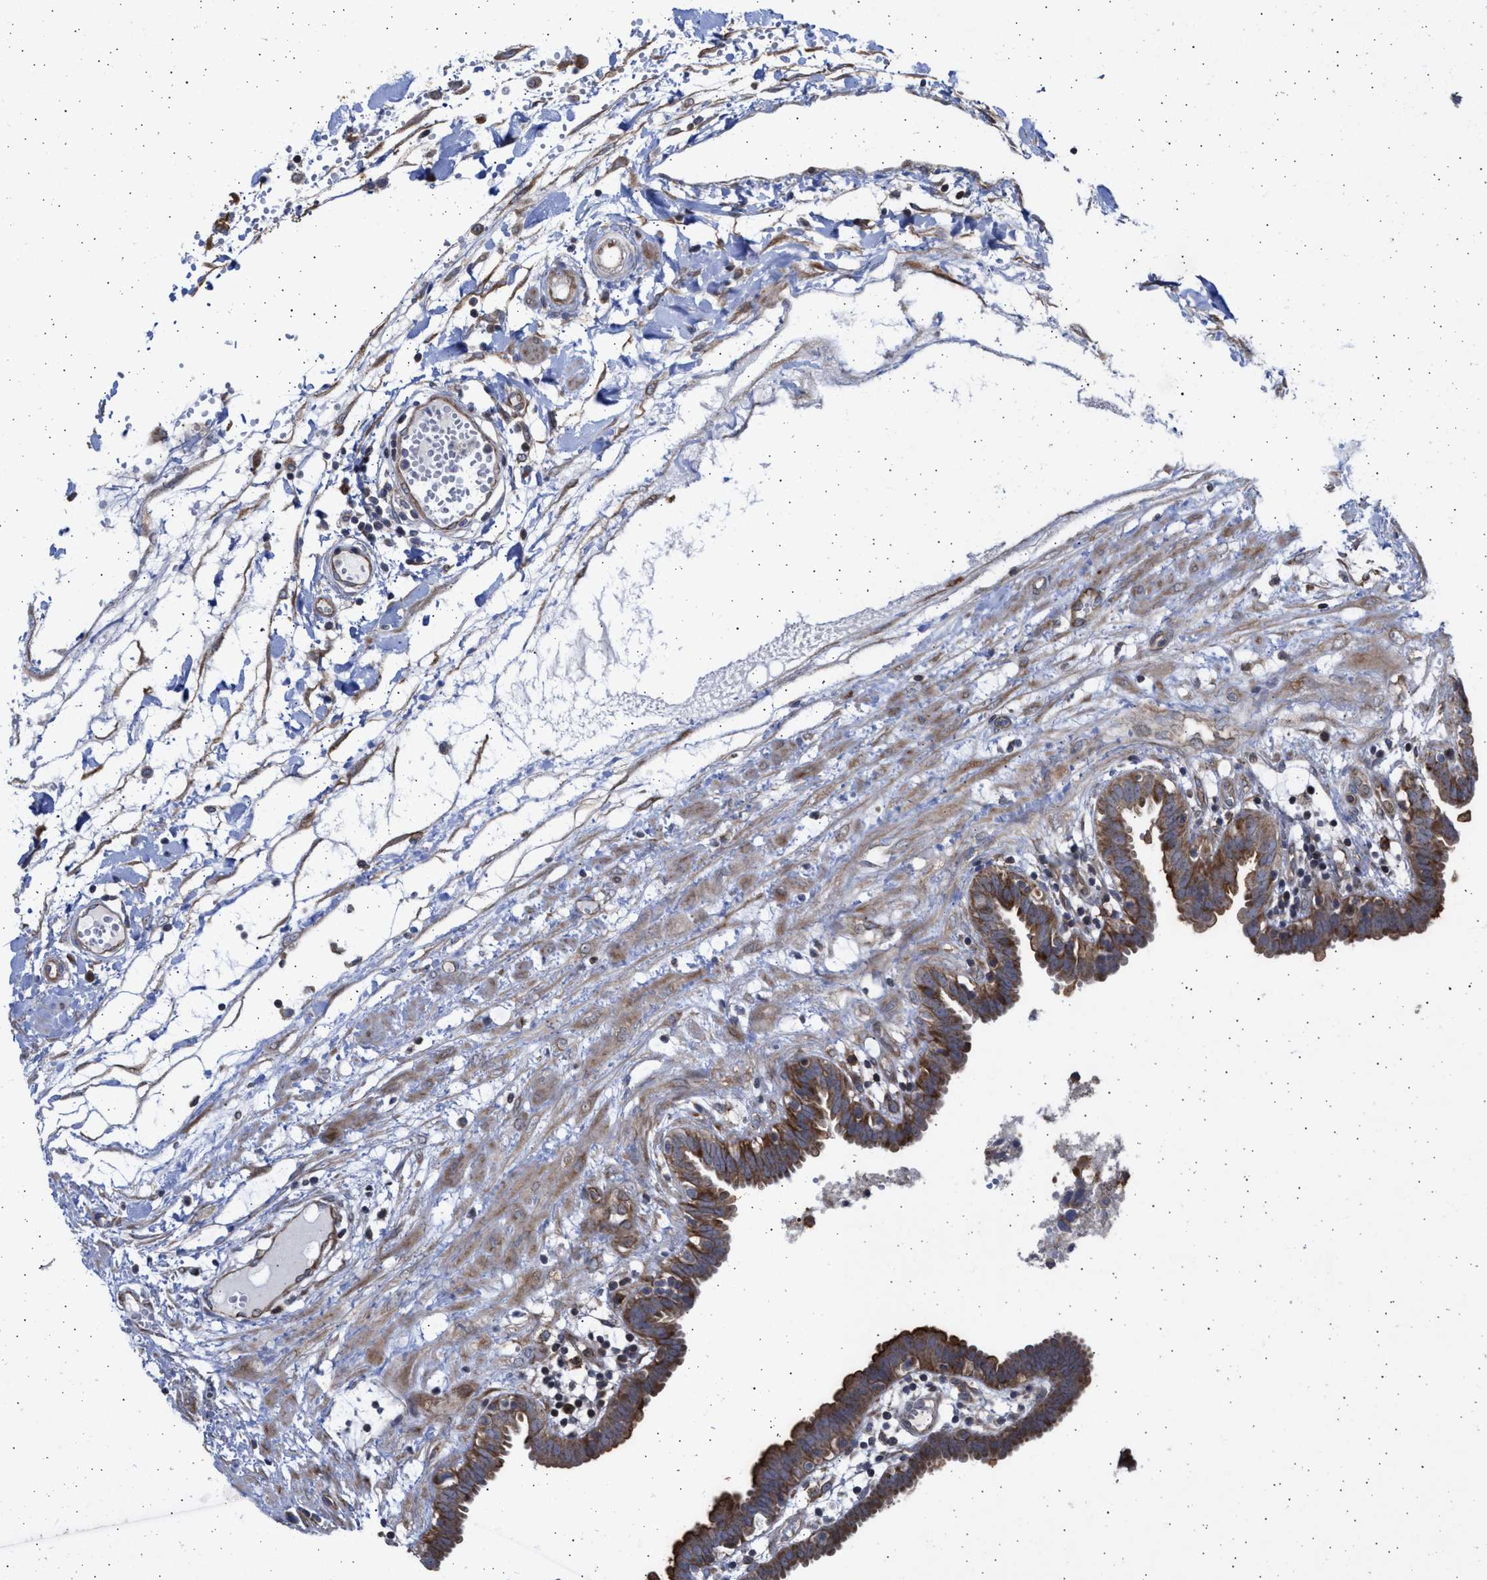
{"staining": {"intensity": "moderate", "quantity": ">75%", "location": "cytoplasmic/membranous"}, "tissue": "fallopian tube", "cell_type": "Glandular cells", "image_type": "normal", "snomed": [{"axis": "morphology", "description": "Normal tissue, NOS"}, {"axis": "topography", "description": "Fallopian tube"}, {"axis": "topography", "description": "Placenta"}], "caption": "Immunohistochemical staining of normal fallopian tube shows moderate cytoplasmic/membranous protein expression in about >75% of glandular cells.", "gene": "TTC19", "patient": {"sex": "female", "age": 32}}